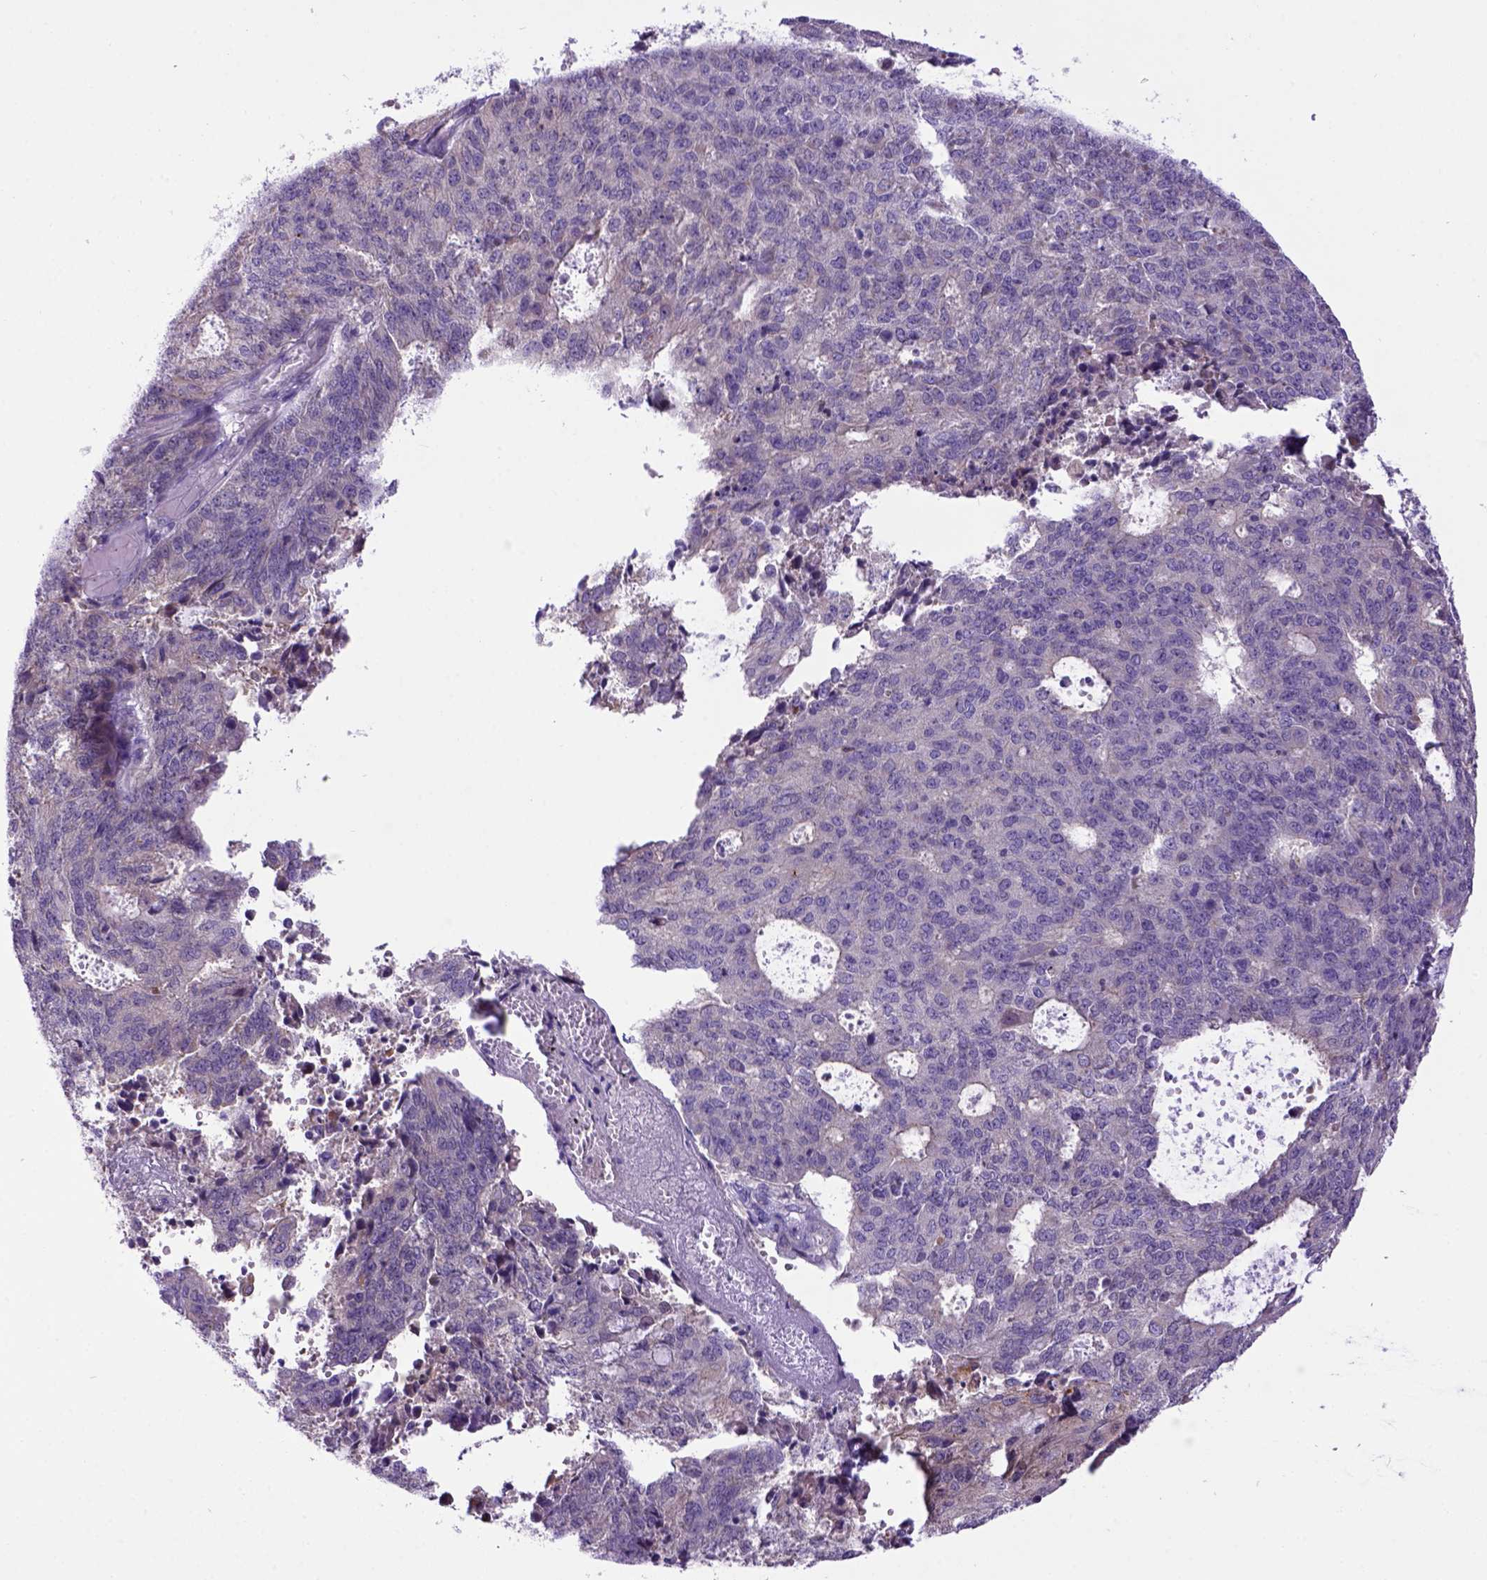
{"staining": {"intensity": "weak", "quantity": "<25%", "location": "cytoplasmic/membranous"}, "tissue": "endometrial cancer", "cell_type": "Tumor cells", "image_type": "cancer", "snomed": [{"axis": "morphology", "description": "Adenocarcinoma, NOS"}, {"axis": "topography", "description": "Endometrium"}], "caption": "Tumor cells are negative for brown protein staining in adenocarcinoma (endometrial).", "gene": "NEK5", "patient": {"sex": "female", "age": 82}}